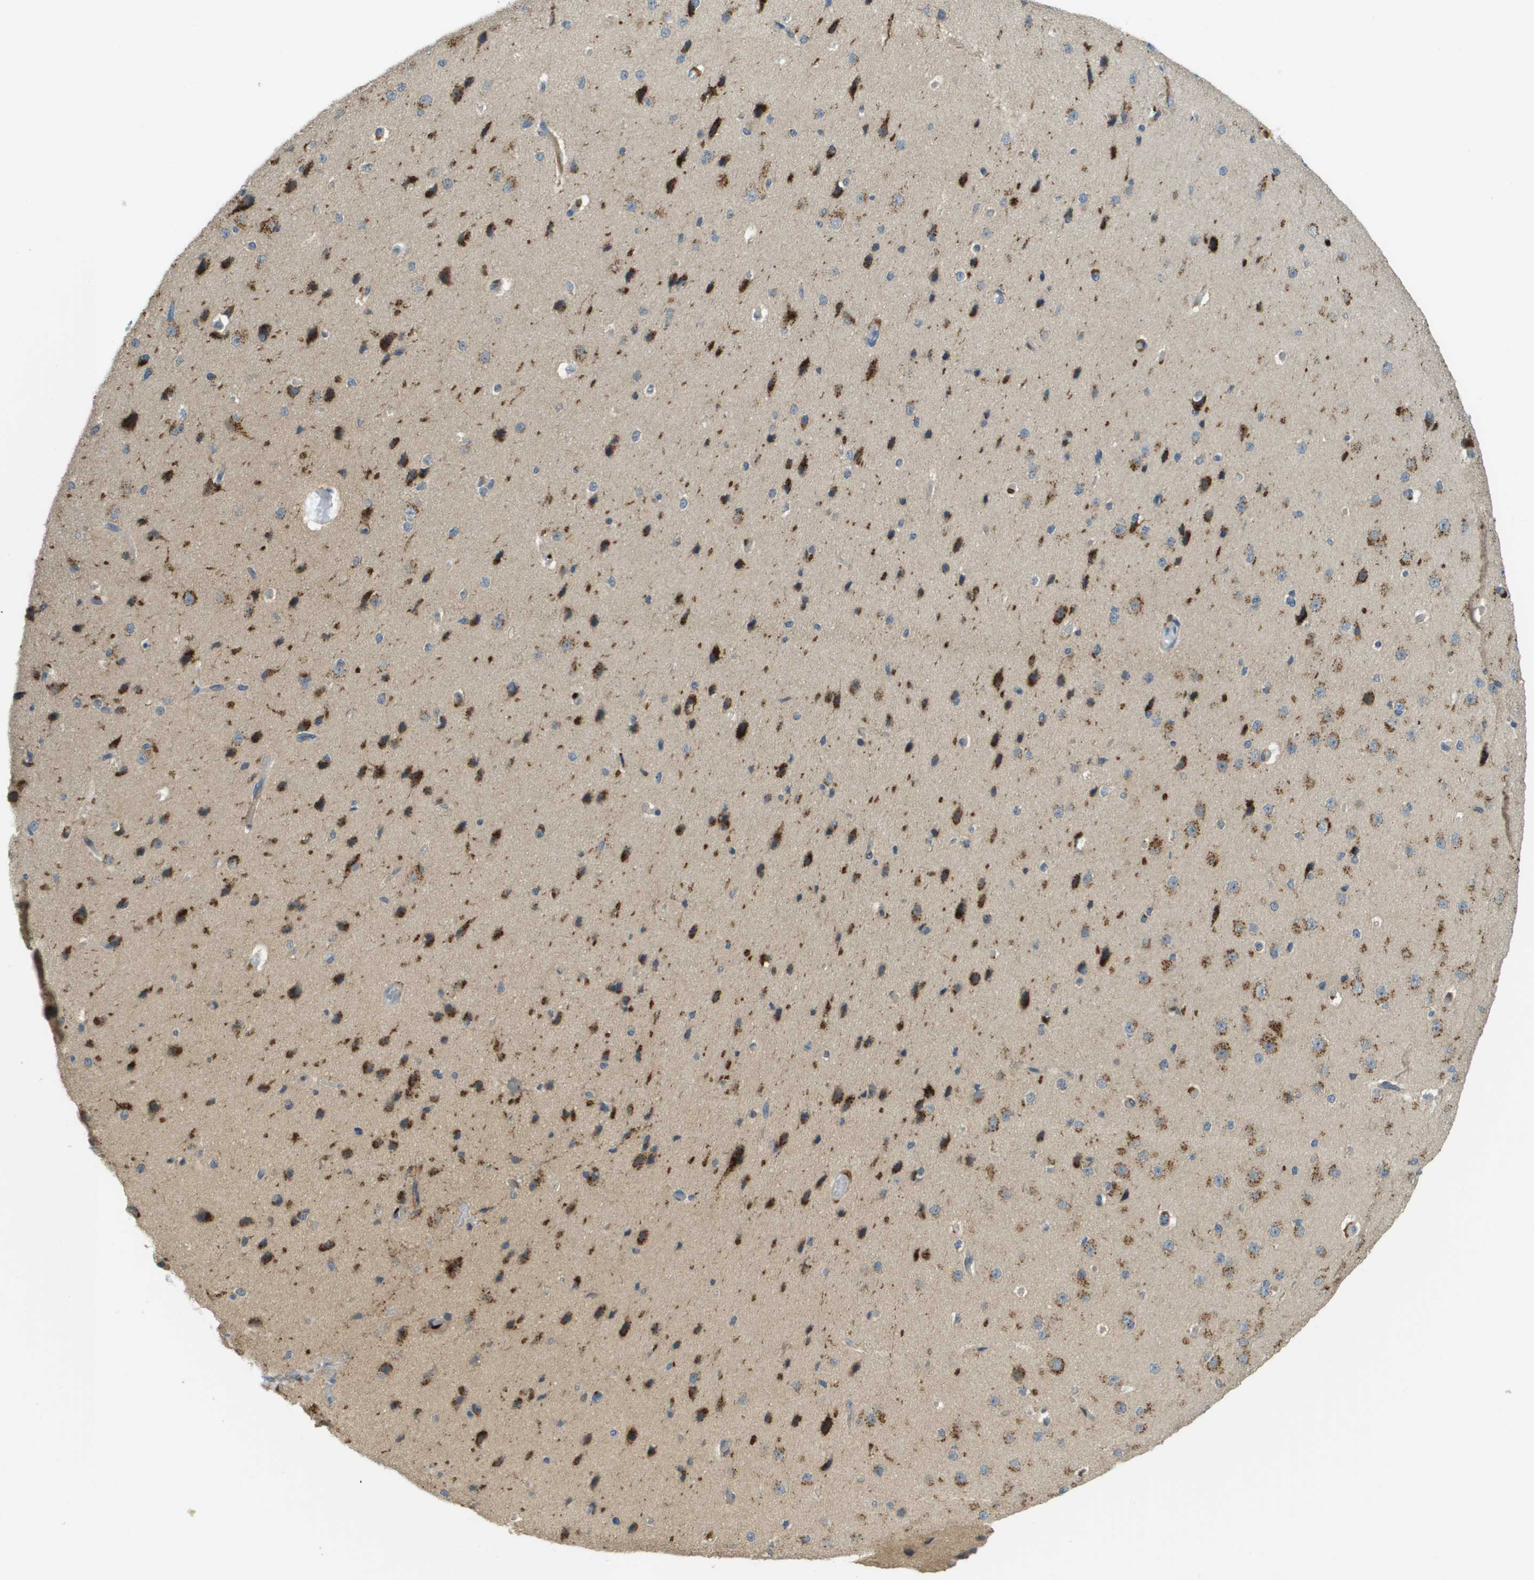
{"staining": {"intensity": "negative", "quantity": "none", "location": "none"}, "tissue": "cerebral cortex", "cell_type": "Endothelial cells", "image_type": "normal", "snomed": [{"axis": "morphology", "description": "Normal tissue, NOS"}, {"axis": "morphology", "description": "Developmental malformation"}, {"axis": "topography", "description": "Cerebral cortex"}], "caption": "DAB (3,3'-diaminobenzidine) immunohistochemical staining of normal cerebral cortex exhibits no significant staining in endothelial cells.", "gene": "PLBD2", "patient": {"sex": "female", "age": 30}}